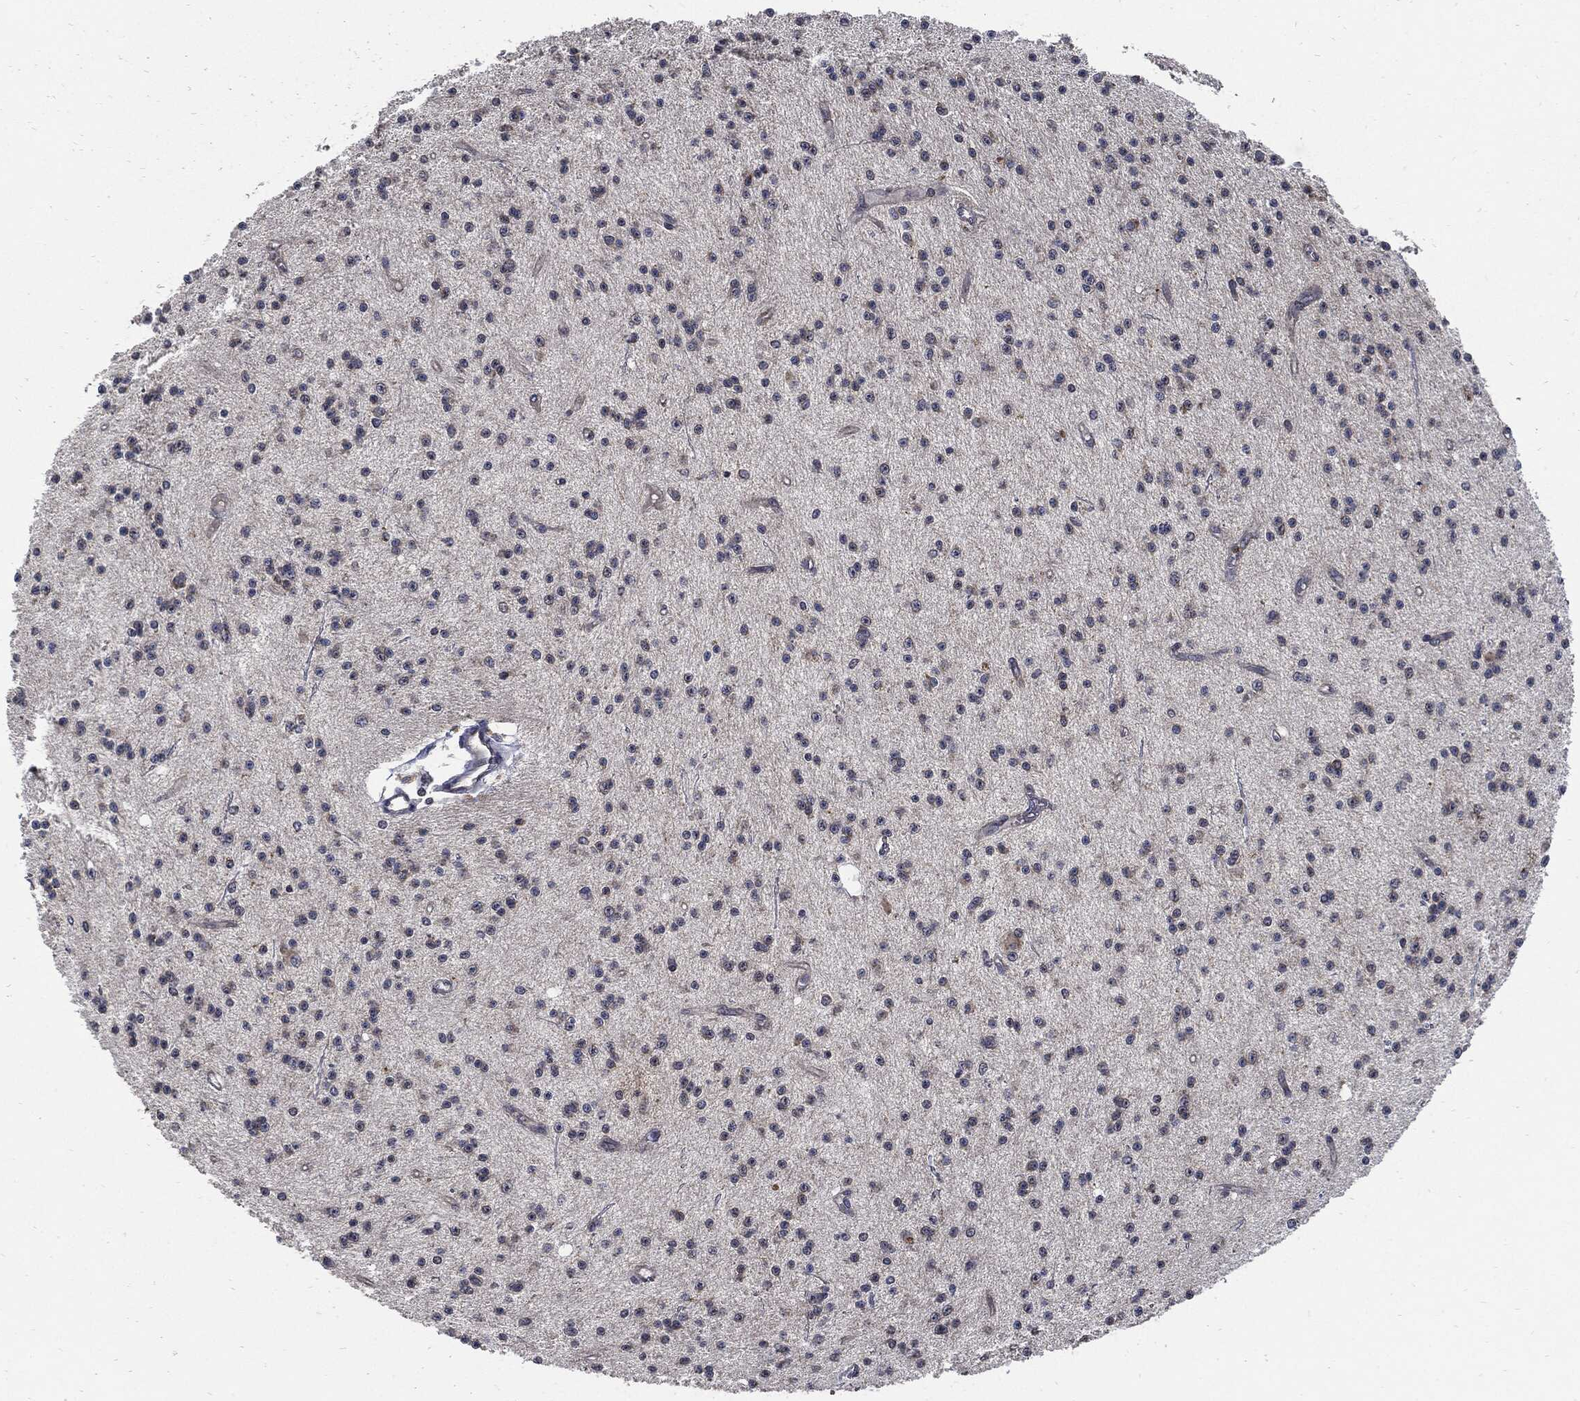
{"staining": {"intensity": "negative", "quantity": "none", "location": "none"}, "tissue": "glioma", "cell_type": "Tumor cells", "image_type": "cancer", "snomed": [{"axis": "morphology", "description": "Glioma, malignant, Low grade"}, {"axis": "topography", "description": "Brain"}], "caption": "High power microscopy histopathology image of an immunohistochemistry histopathology image of malignant glioma (low-grade), revealing no significant expression in tumor cells. (DAB immunohistochemistry, high magnification).", "gene": "SLC31A2", "patient": {"sex": "male", "age": 27}}